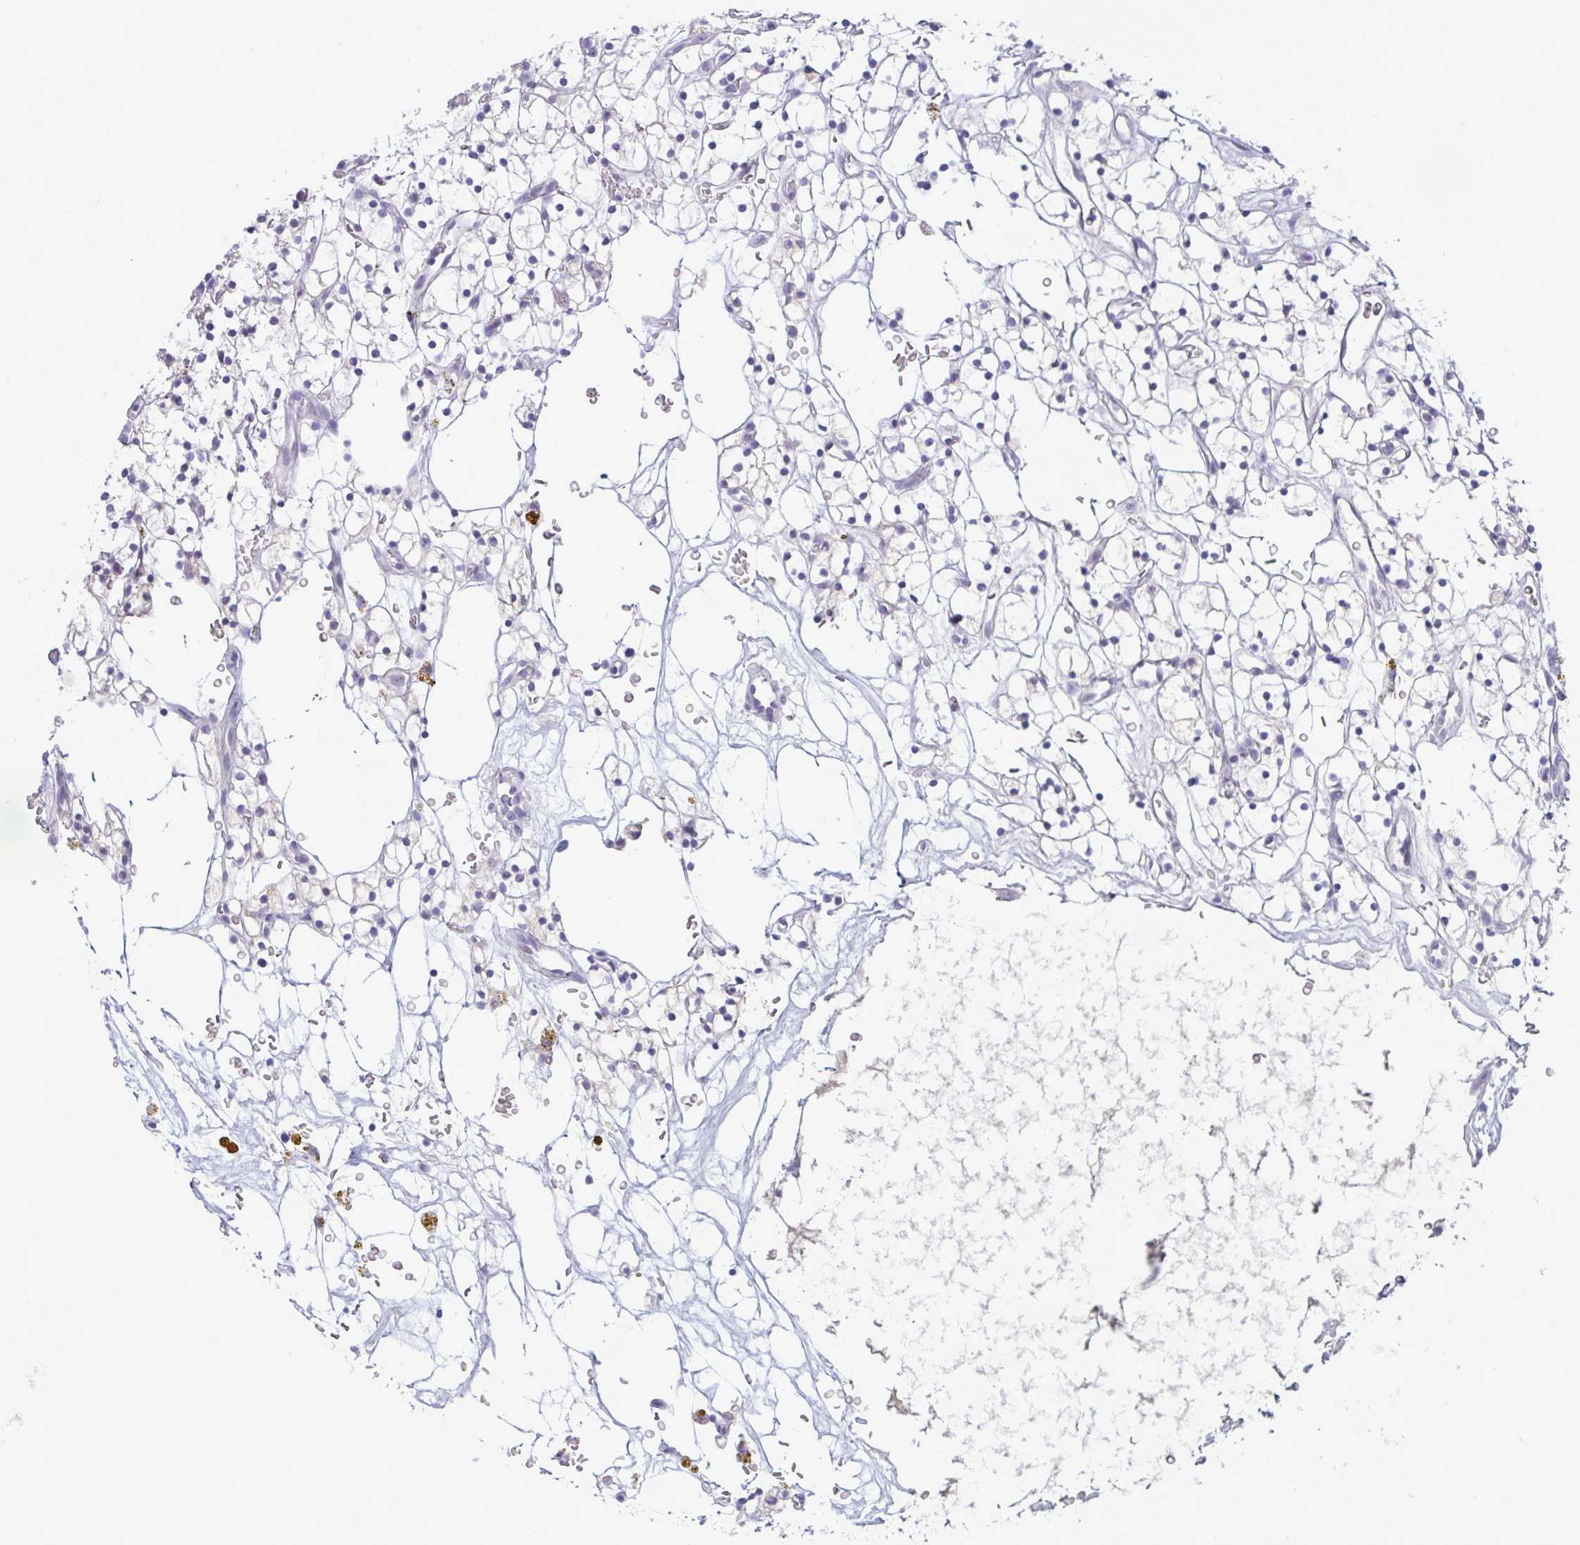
{"staining": {"intensity": "negative", "quantity": "none", "location": "none"}, "tissue": "renal cancer", "cell_type": "Tumor cells", "image_type": "cancer", "snomed": [{"axis": "morphology", "description": "Adenocarcinoma, NOS"}, {"axis": "topography", "description": "Kidney"}], "caption": "This is an immunohistochemistry (IHC) image of renal cancer. There is no expression in tumor cells.", "gene": "TENT5D", "patient": {"sex": "female", "age": 64}}